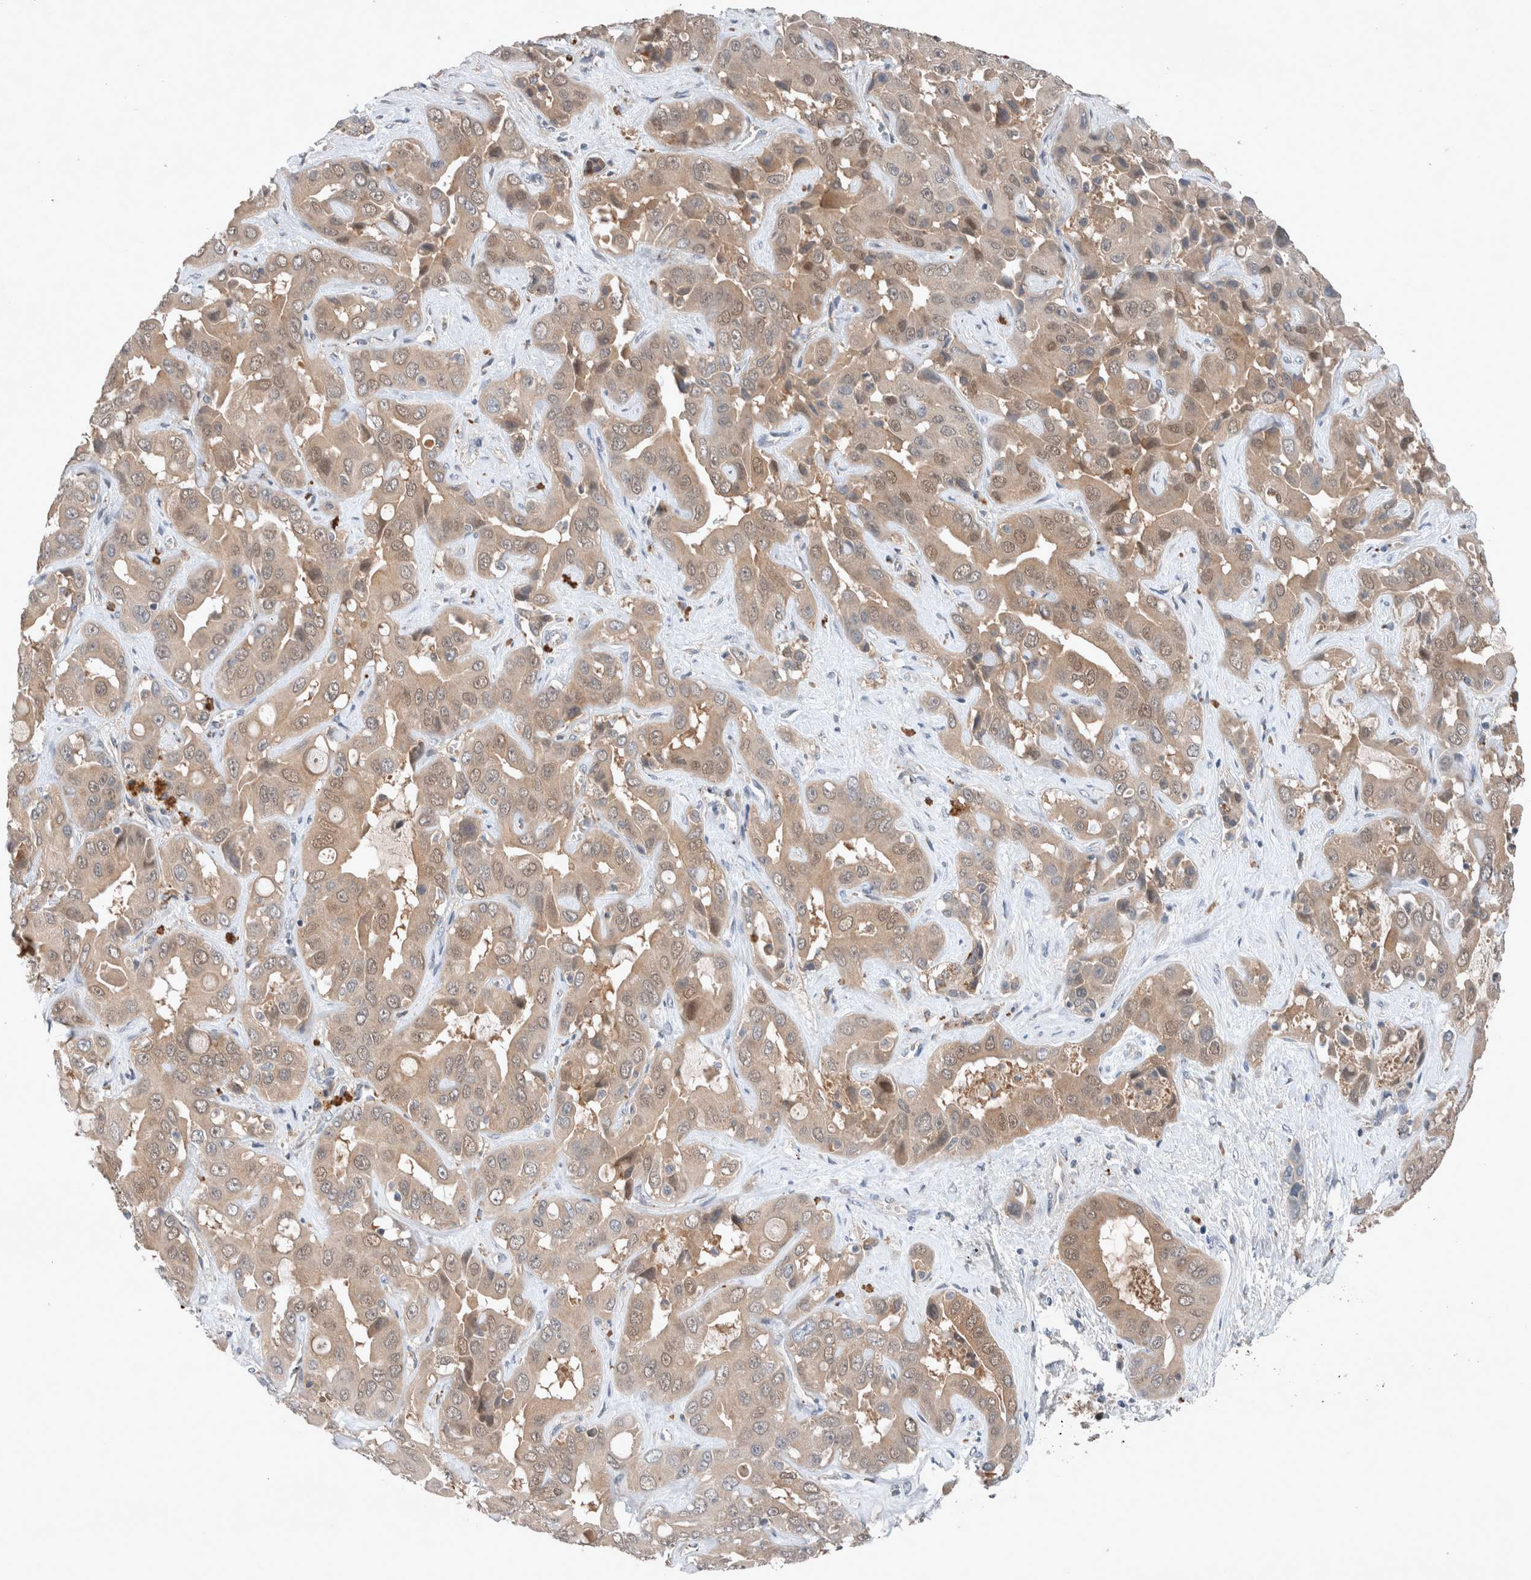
{"staining": {"intensity": "weak", "quantity": ">75%", "location": "cytoplasmic/membranous"}, "tissue": "liver cancer", "cell_type": "Tumor cells", "image_type": "cancer", "snomed": [{"axis": "morphology", "description": "Cholangiocarcinoma"}, {"axis": "topography", "description": "Liver"}], "caption": "DAB immunohistochemical staining of liver cholangiocarcinoma displays weak cytoplasmic/membranous protein staining in about >75% of tumor cells. The staining was performed using DAB (3,3'-diaminobenzidine) to visualize the protein expression in brown, while the nuclei were stained in blue with hematoxylin (Magnification: 20x).", "gene": "UGCG", "patient": {"sex": "female", "age": 52}}